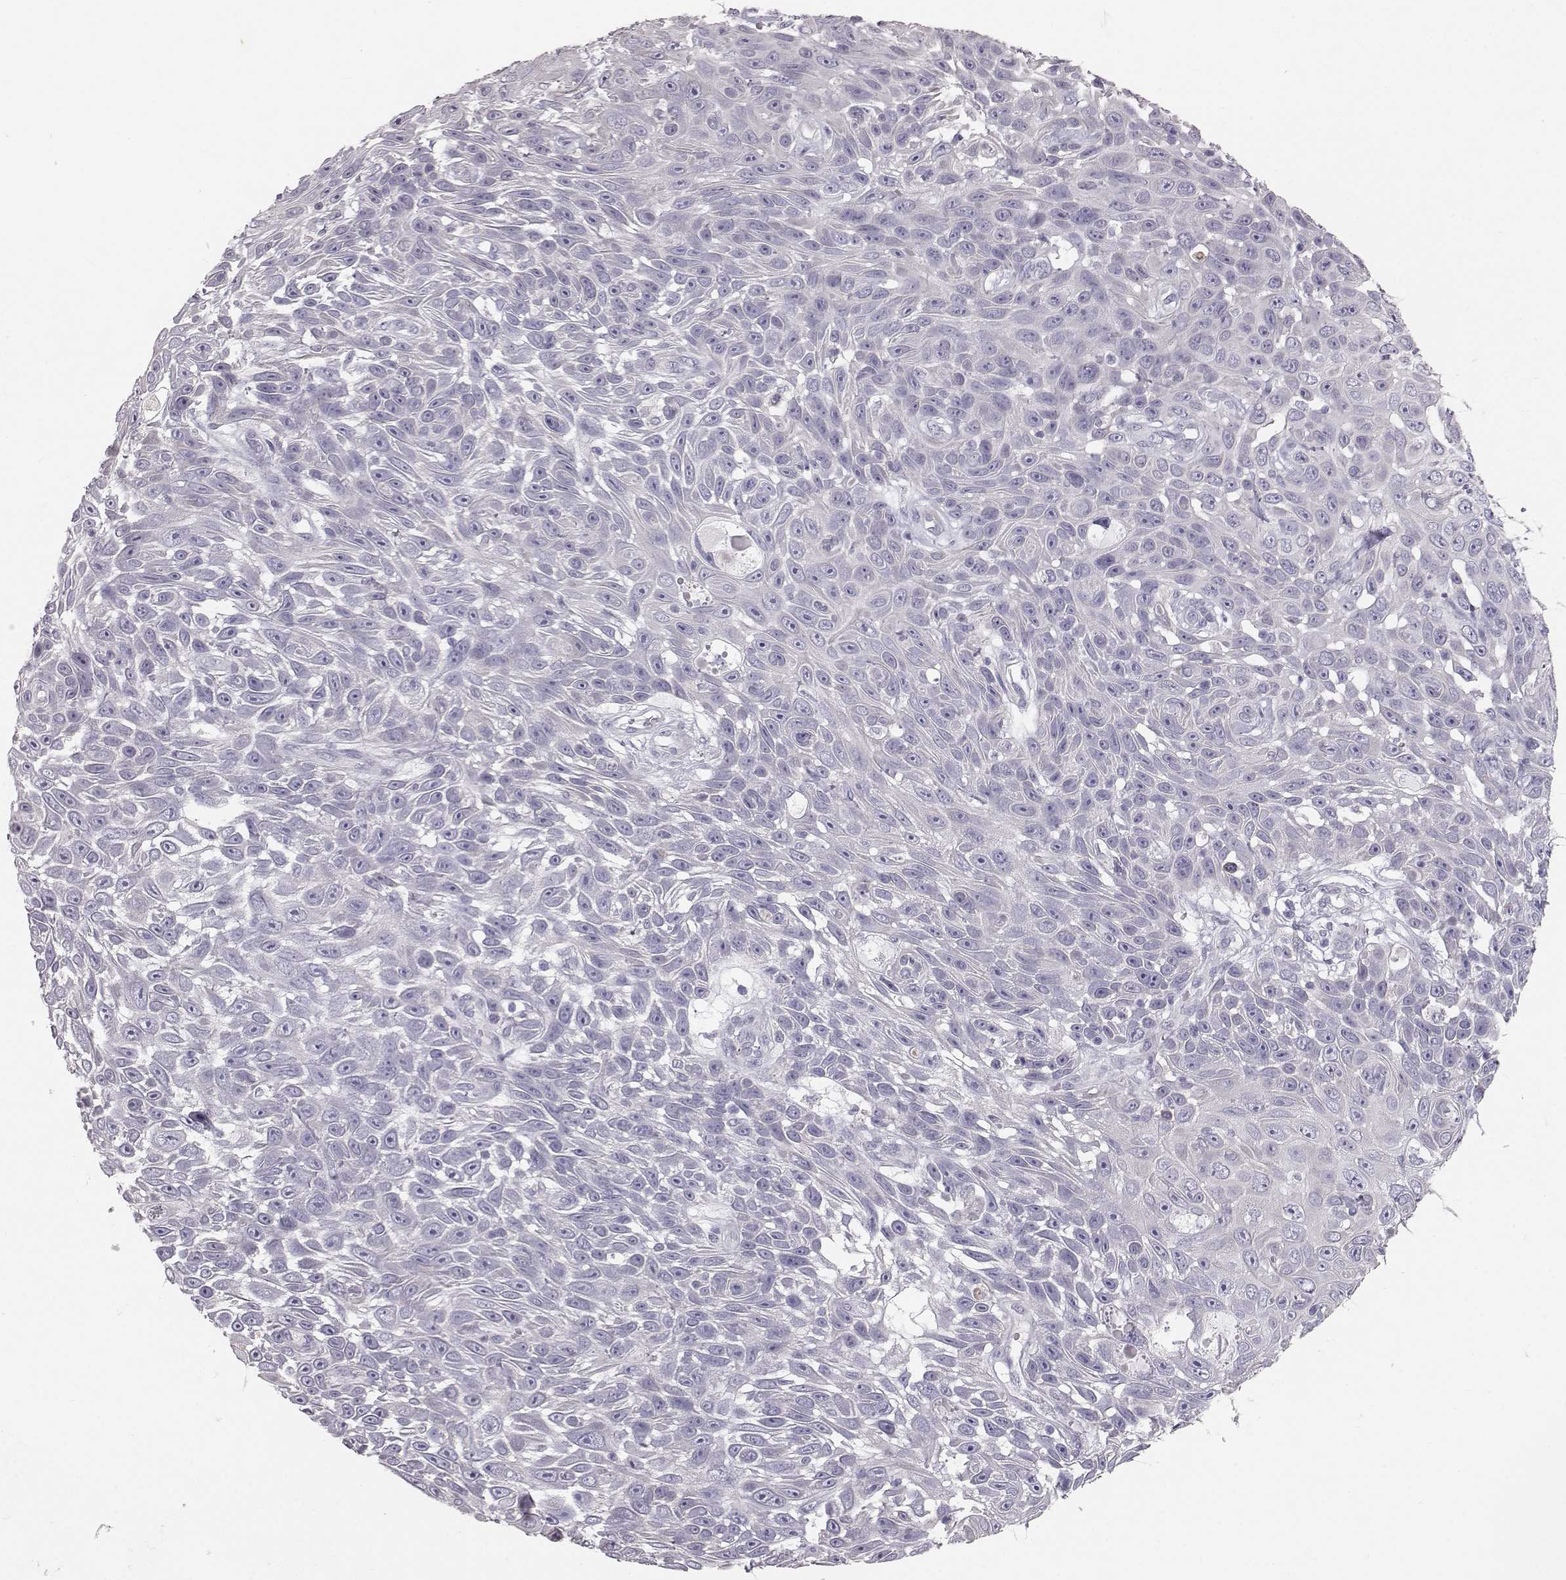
{"staining": {"intensity": "negative", "quantity": "none", "location": "none"}, "tissue": "skin cancer", "cell_type": "Tumor cells", "image_type": "cancer", "snomed": [{"axis": "morphology", "description": "Squamous cell carcinoma, NOS"}, {"axis": "topography", "description": "Skin"}], "caption": "This is an immunohistochemistry photomicrograph of human skin cancer (squamous cell carcinoma). There is no staining in tumor cells.", "gene": "KRT33A", "patient": {"sex": "male", "age": 82}}